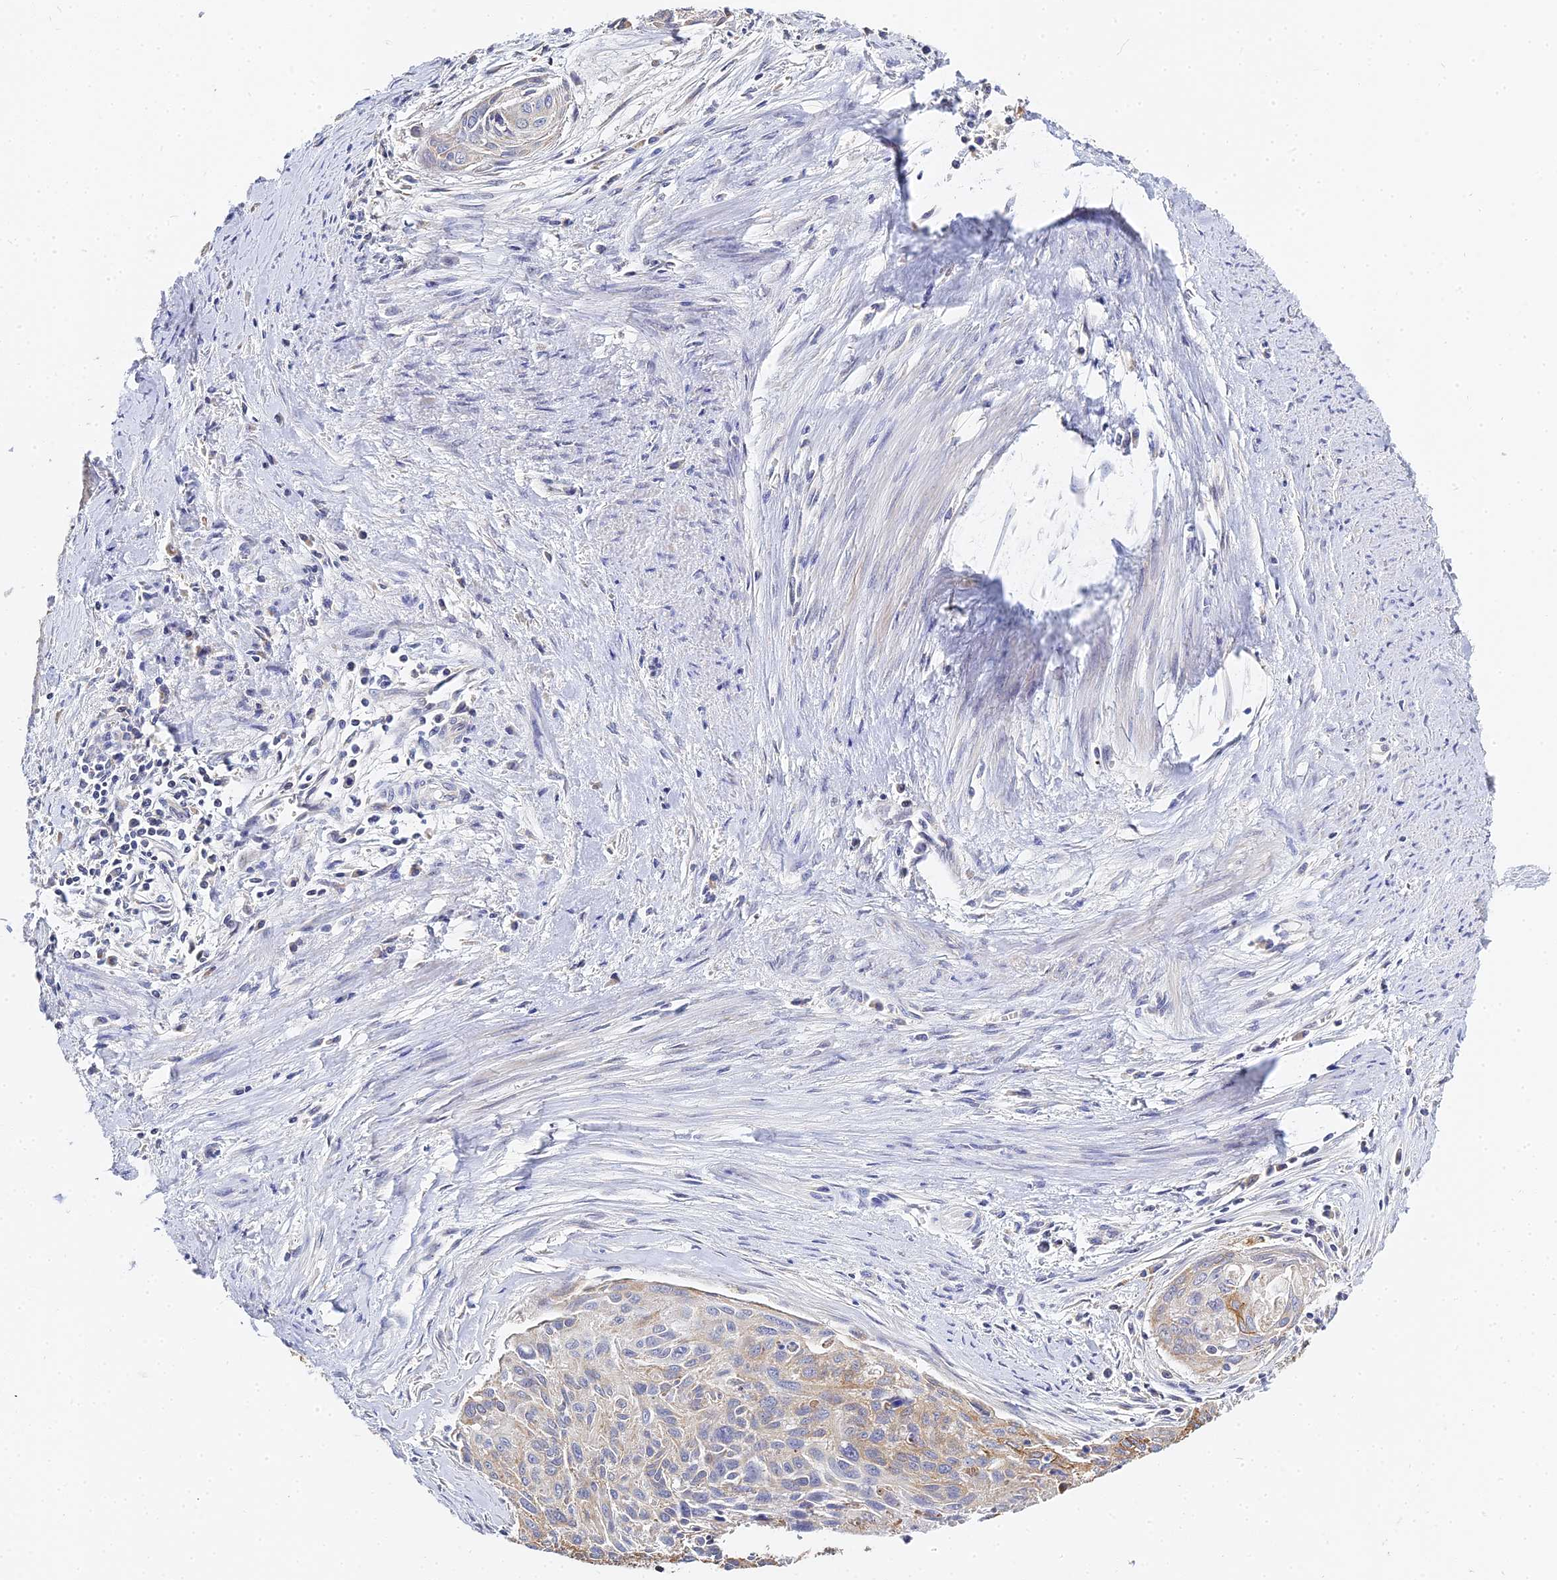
{"staining": {"intensity": "moderate", "quantity": "25%-75%", "location": "cytoplasmic/membranous"}, "tissue": "cervical cancer", "cell_type": "Tumor cells", "image_type": "cancer", "snomed": [{"axis": "morphology", "description": "Squamous cell carcinoma, NOS"}, {"axis": "topography", "description": "Cervix"}], "caption": "Immunohistochemistry photomicrograph of neoplastic tissue: human cervical cancer (squamous cell carcinoma) stained using IHC reveals medium levels of moderate protein expression localized specifically in the cytoplasmic/membranous of tumor cells, appearing as a cytoplasmic/membranous brown color.", "gene": "ZXDA", "patient": {"sex": "female", "age": 55}}